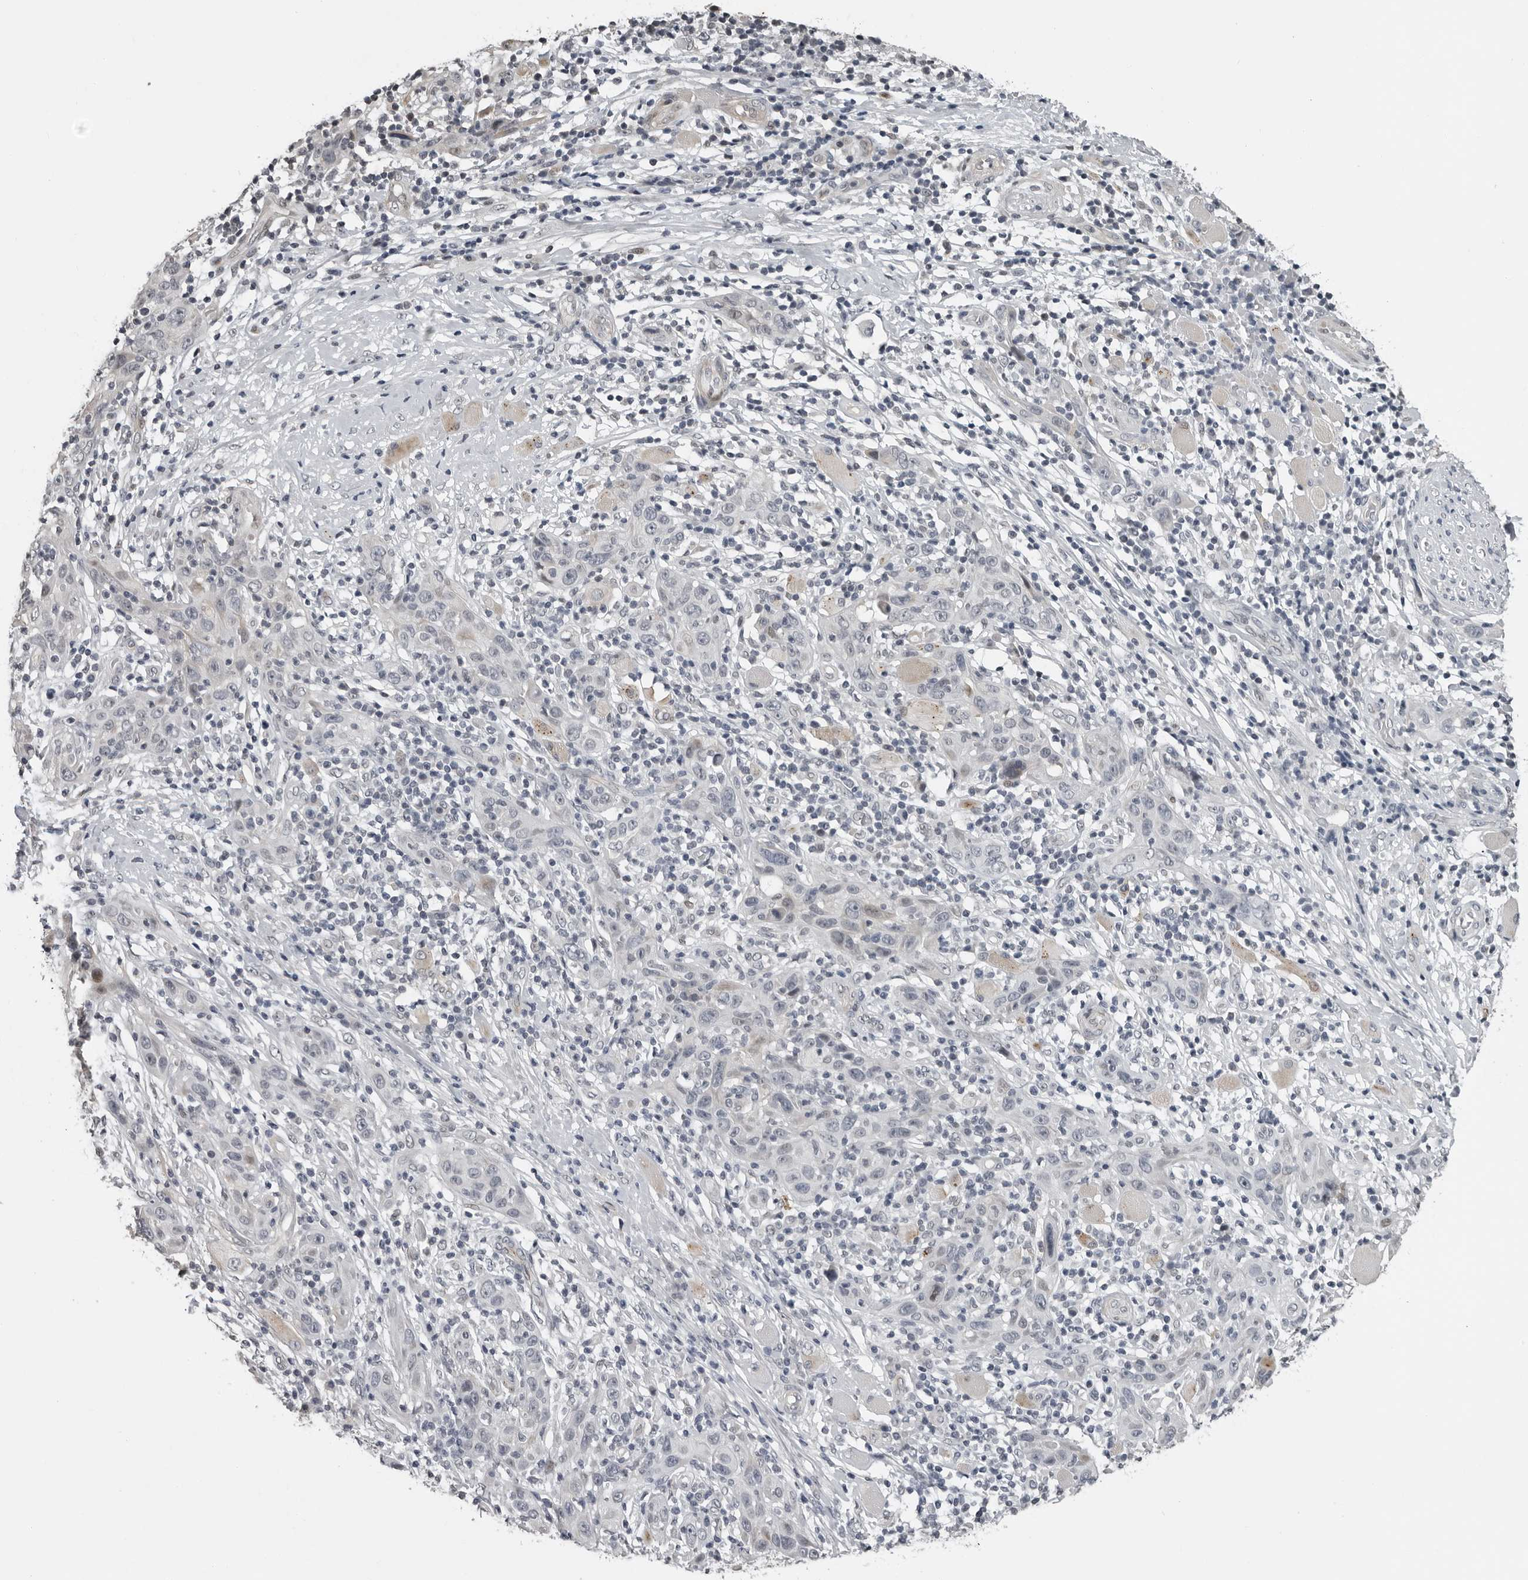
{"staining": {"intensity": "negative", "quantity": "none", "location": "none"}, "tissue": "skin cancer", "cell_type": "Tumor cells", "image_type": "cancer", "snomed": [{"axis": "morphology", "description": "Squamous cell carcinoma, NOS"}, {"axis": "topography", "description": "Skin"}], "caption": "Skin cancer stained for a protein using immunohistochemistry reveals no positivity tumor cells.", "gene": "PRRX2", "patient": {"sex": "female", "age": 88}}